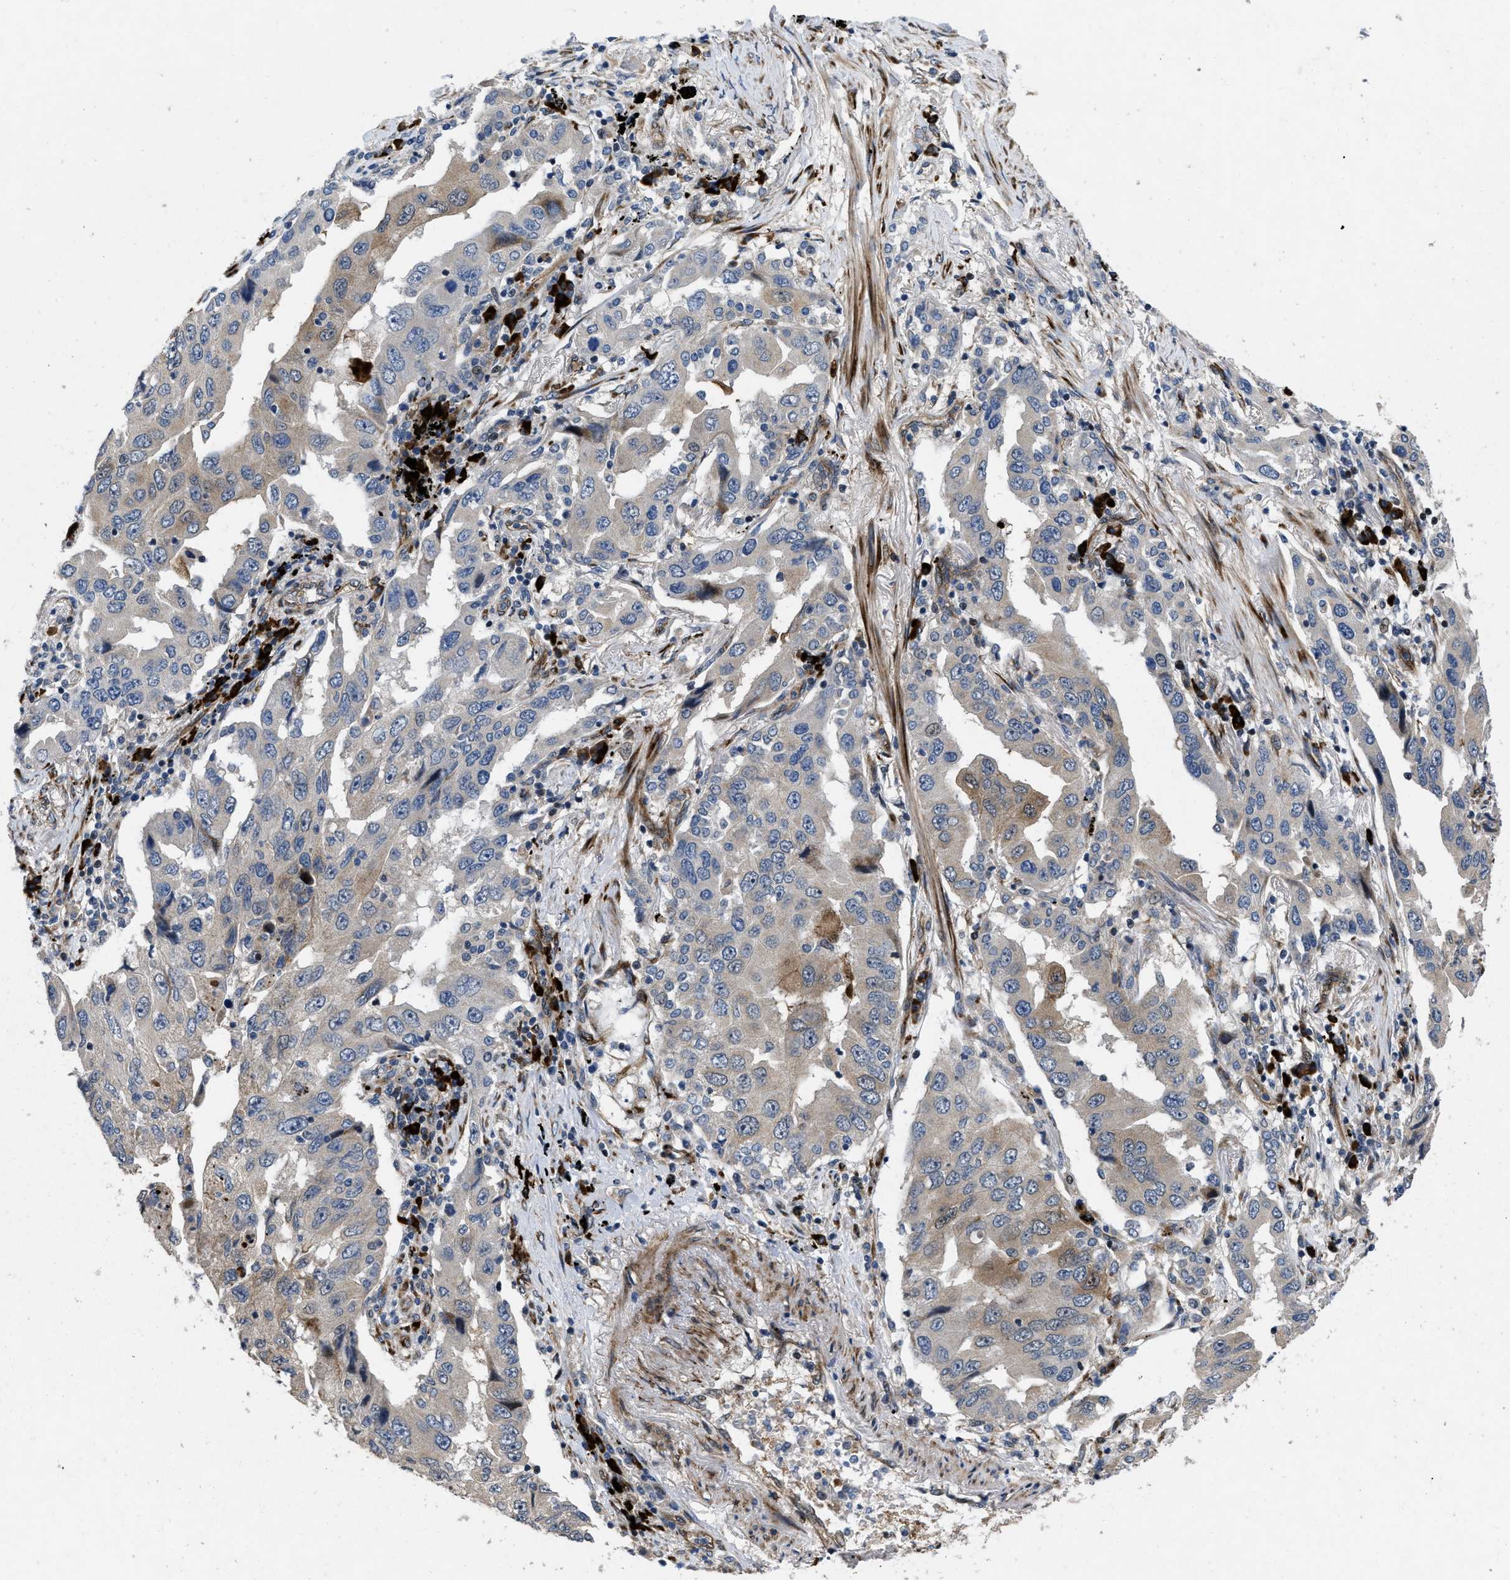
{"staining": {"intensity": "weak", "quantity": "<25%", "location": "cytoplasmic/membranous"}, "tissue": "lung cancer", "cell_type": "Tumor cells", "image_type": "cancer", "snomed": [{"axis": "morphology", "description": "Adenocarcinoma, NOS"}, {"axis": "topography", "description": "Lung"}], "caption": "Immunohistochemistry (IHC) of human lung cancer reveals no positivity in tumor cells. Brightfield microscopy of immunohistochemistry (IHC) stained with DAB (brown) and hematoxylin (blue), captured at high magnification.", "gene": "HSPA12B", "patient": {"sex": "female", "age": 65}}